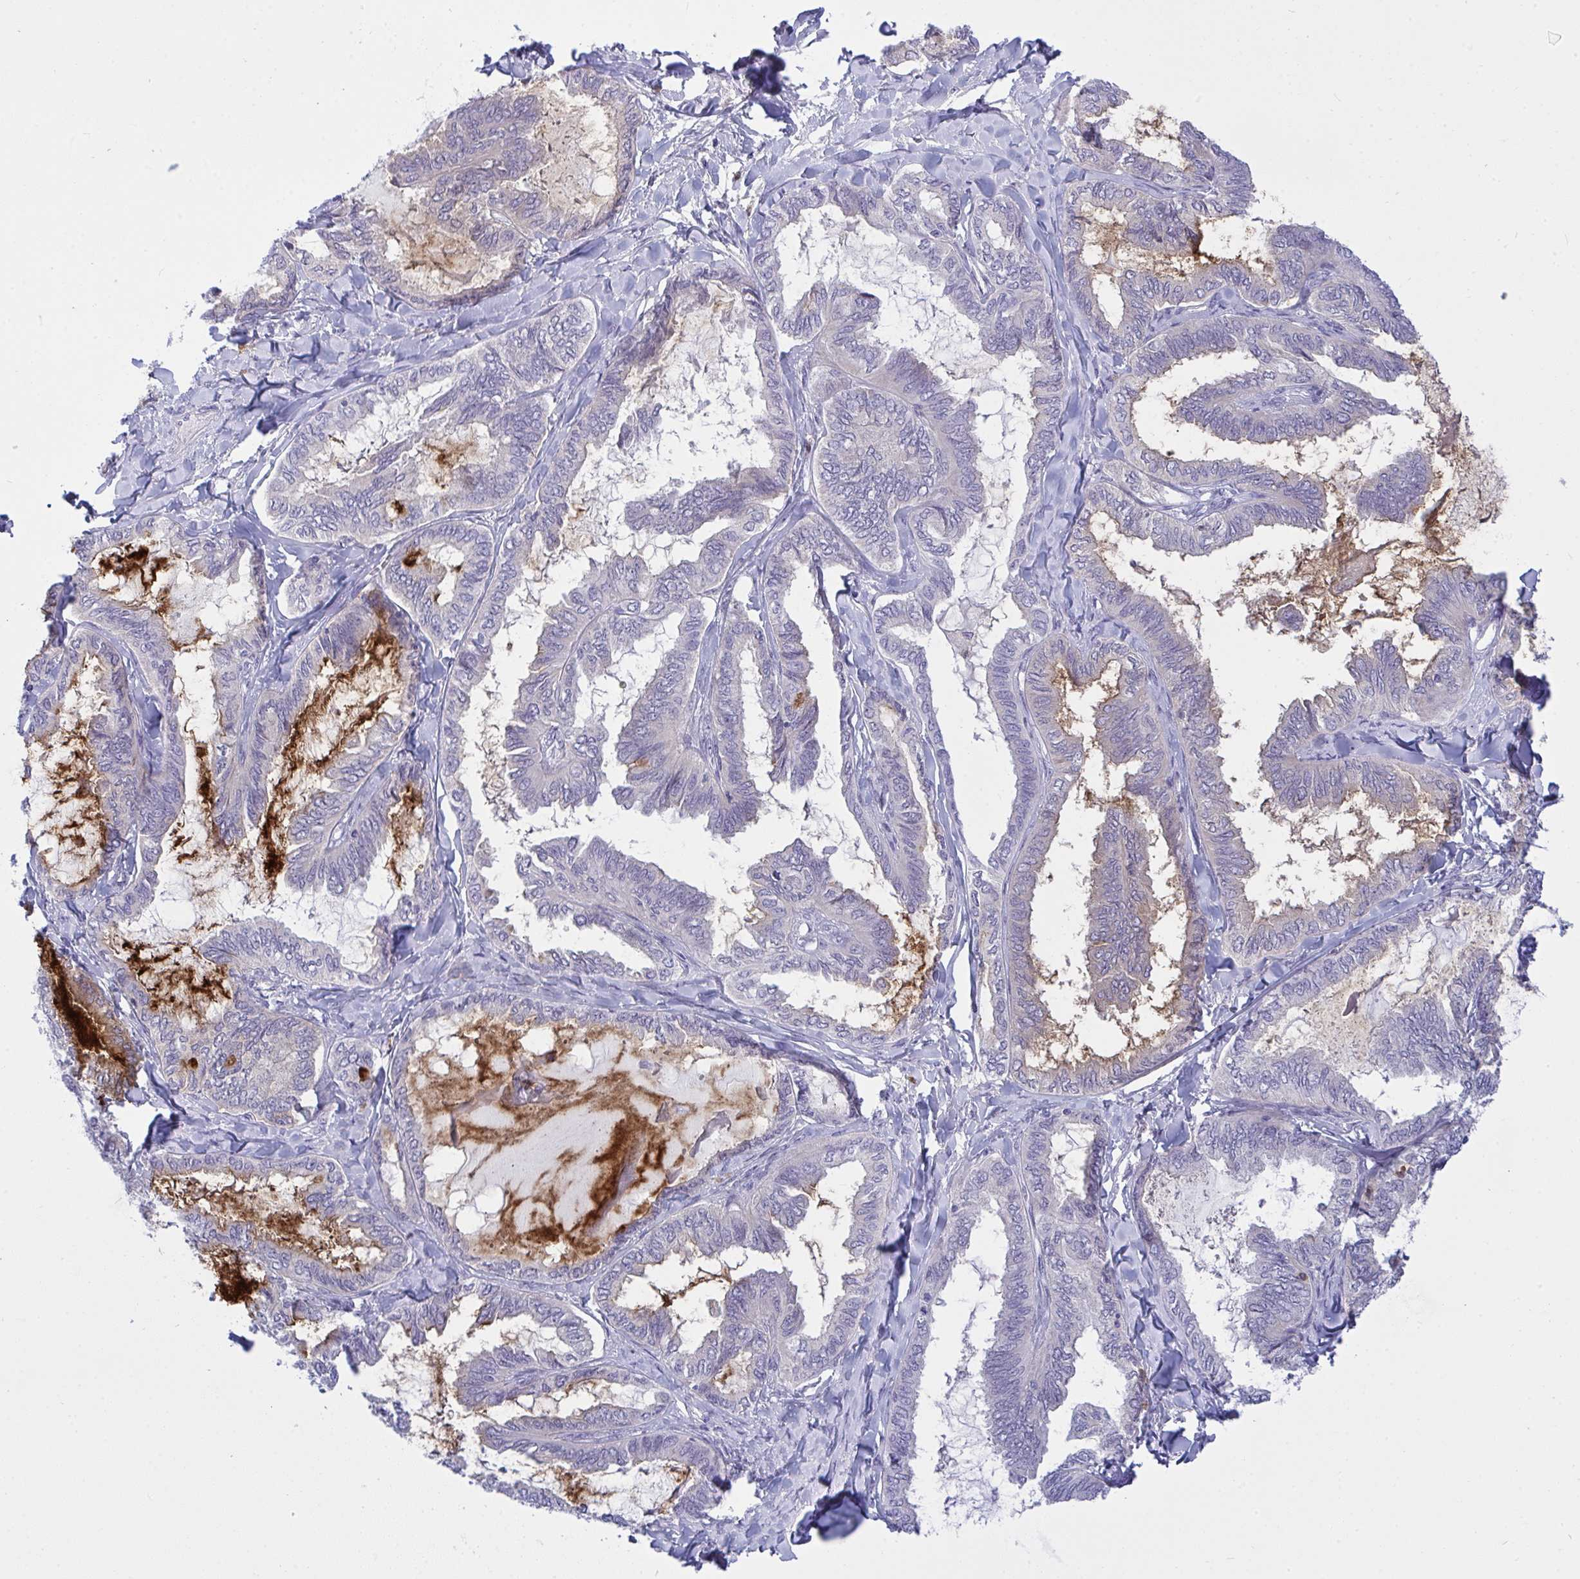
{"staining": {"intensity": "negative", "quantity": "none", "location": "none"}, "tissue": "ovarian cancer", "cell_type": "Tumor cells", "image_type": "cancer", "snomed": [{"axis": "morphology", "description": "Carcinoma, endometroid"}, {"axis": "topography", "description": "Ovary"}], "caption": "DAB immunohistochemical staining of ovarian endometroid carcinoma displays no significant staining in tumor cells. Nuclei are stained in blue.", "gene": "ZNF554", "patient": {"sex": "female", "age": 70}}